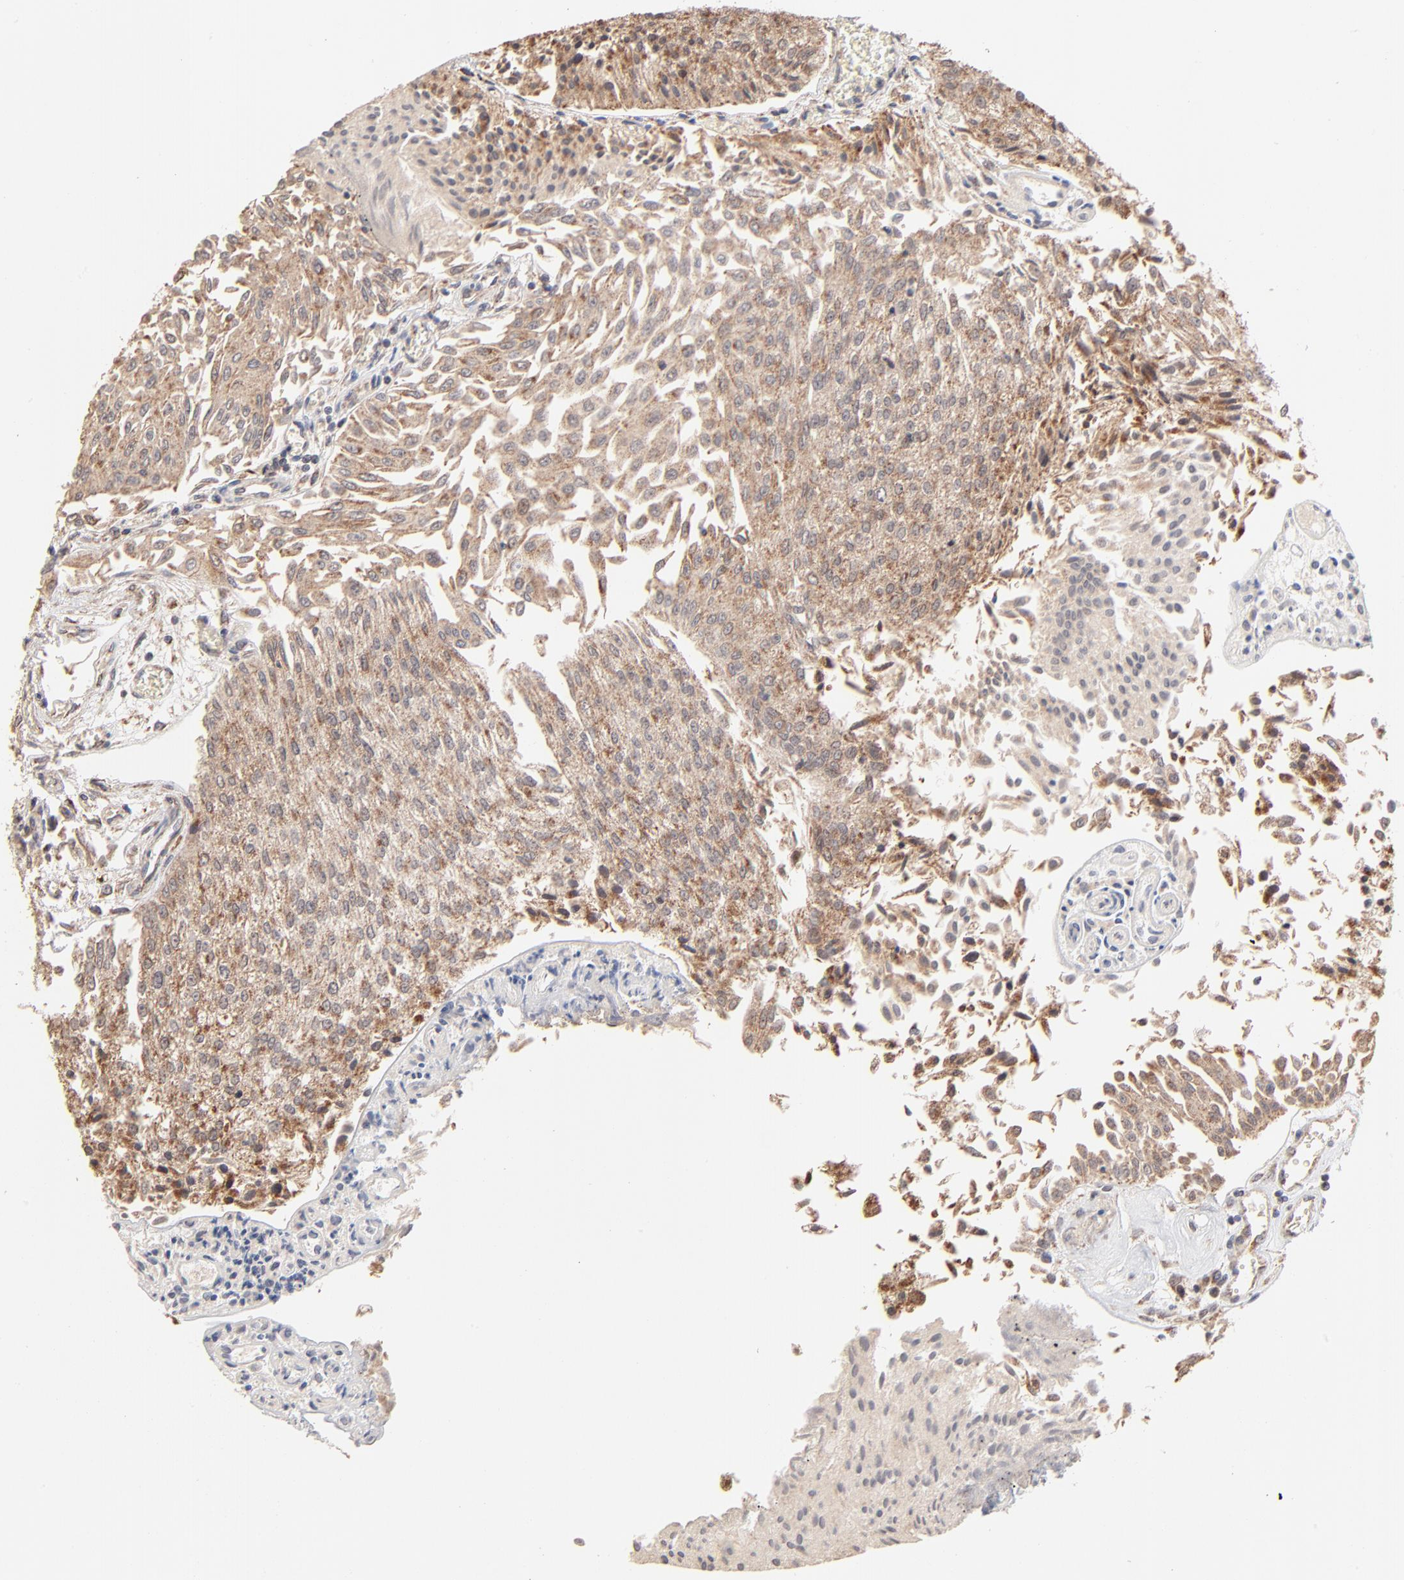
{"staining": {"intensity": "moderate", "quantity": "25%-75%", "location": "cytoplasmic/membranous"}, "tissue": "urothelial cancer", "cell_type": "Tumor cells", "image_type": "cancer", "snomed": [{"axis": "morphology", "description": "Urothelial carcinoma, Low grade"}, {"axis": "topography", "description": "Urinary bladder"}], "caption": "A brown stain shows moderate cytoplasmic/membranous expression of a protein in urothelial carcinoma (low-grade) tumor cells. The staining was performed using DAB (3,3'-diaminobenzidine), with brown indicating positive protein expression. Nuclei are stained blue with hematoxylin.", "gene": "MSL2", "patient": {"sex": "male", "age": 86}}